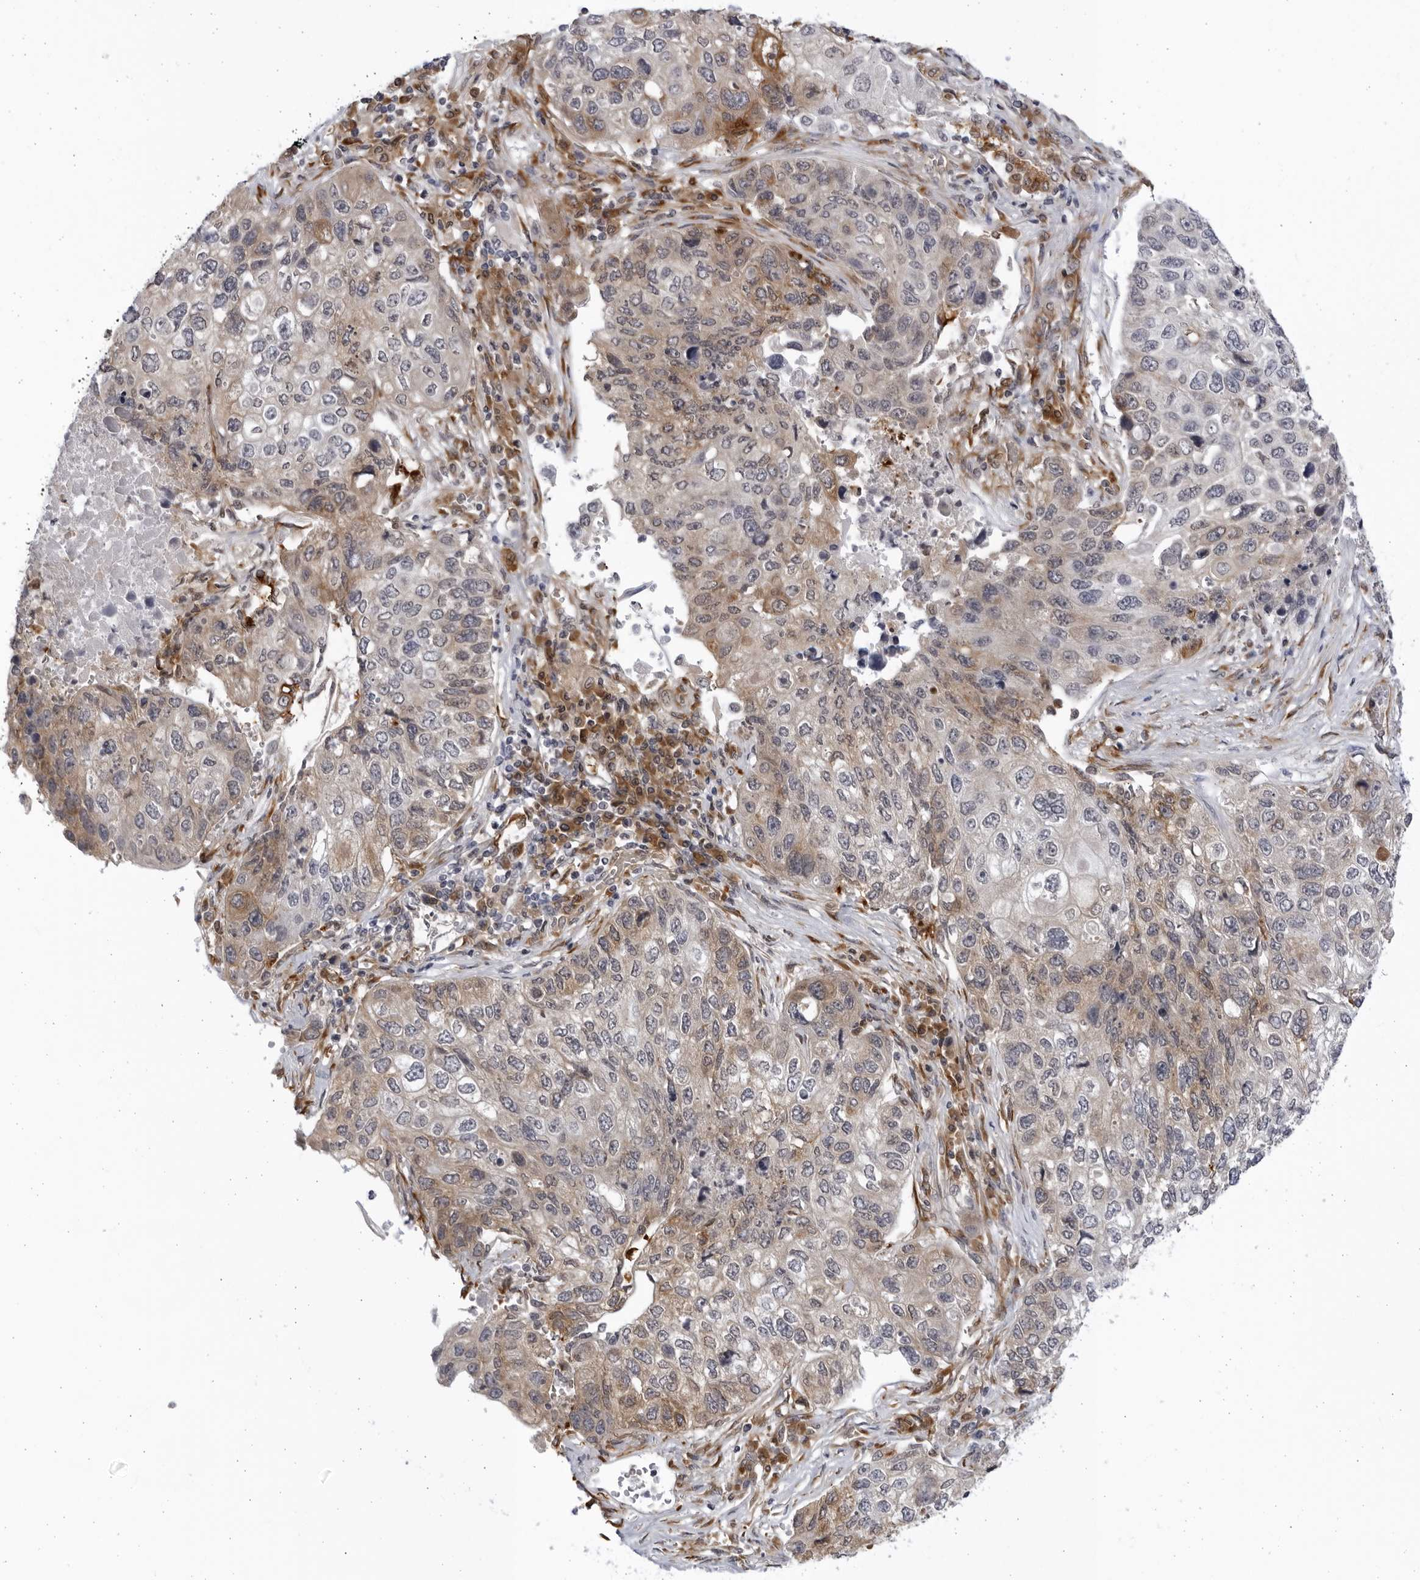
{"staining": {"intensity": "moderate", "quantity": "25%-75%", "location": "cytoplasmic/membranous"}, "tissue": "lung cancer", "cell_type": "Tumor cells", "image_type": "cancer", "snomed": [{"axis": "morphology", "description": "Squamous cell carcinoma, NOS"}, {"axis": "topography", "description": "Lung"}], "caption": "This histopathology image demonstrates IHC staining of lung cancer, with medium moderate cytoplasmic/membranous expression in about 25%-75% of tumor cells.", "gene": "BMP2K", "patient": {"sex": "male", "age": 61}}